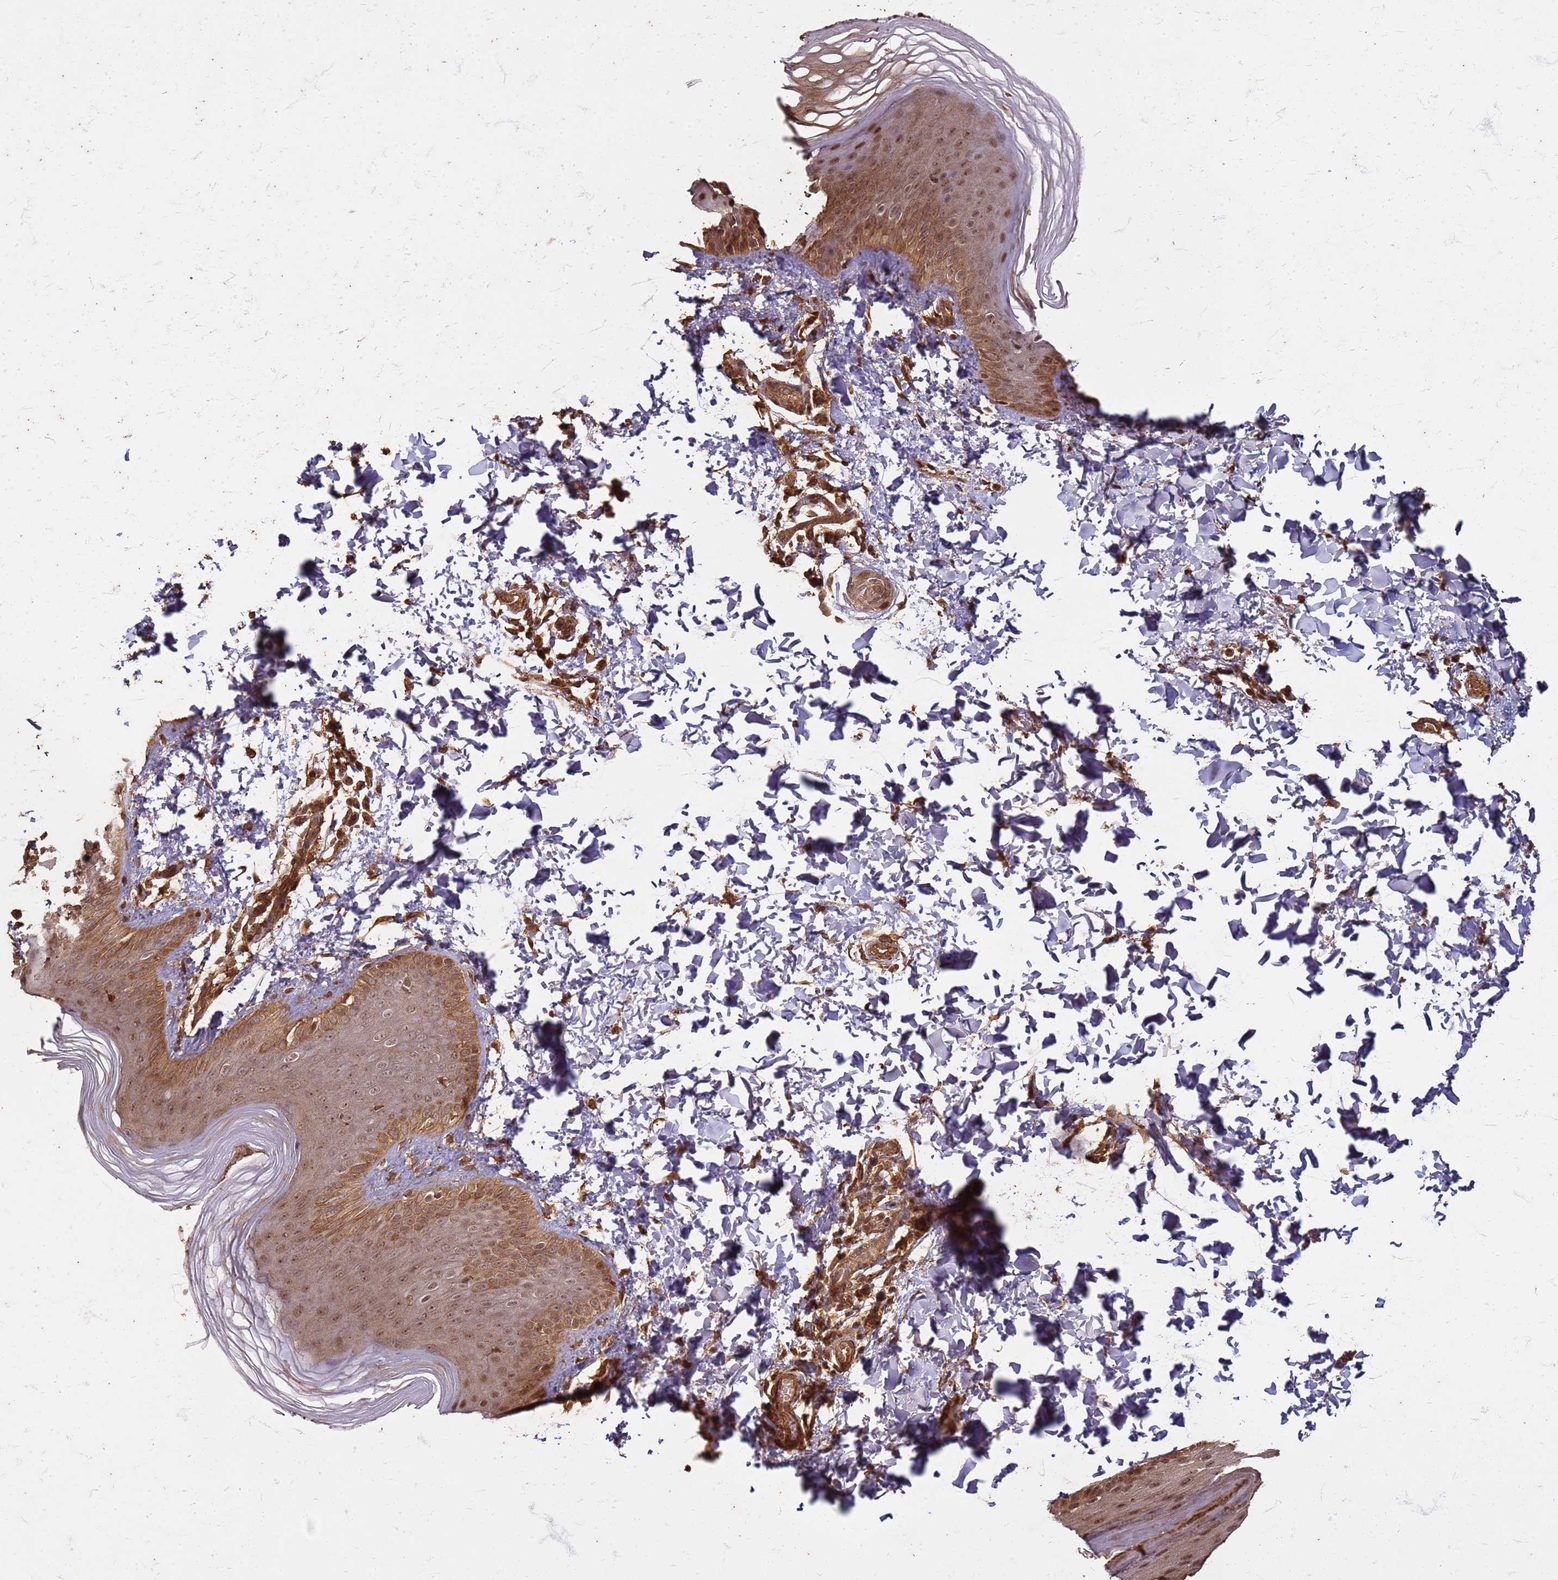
{"staining": {"intensity": "moderate", "quantity": "25%-75%", "location": "cytoplasmic/membranous,nuclear"}, "tissue": "skin", "cell_type": "Epidermal cells", "image_type": "normal", "snomed": [{"axis": "morphology", "description": "Normal tissue, NOS"}, {"axis": "morphology", "description": "Inflammation, NOS"}, {"axis": "topography", "description": "Soft tissue"}, {"axis": "topography", "description": "Anal"}], "caption": "IHC micrograph of benign skin stained for a protein (brown), which displays medium levels of moderate cytoplasmic/membranous,nuclear expression in about 25%-75% of epidermal cells.", "gene": "KIF26A", "patient": {"sex": "female", "age": 15}}